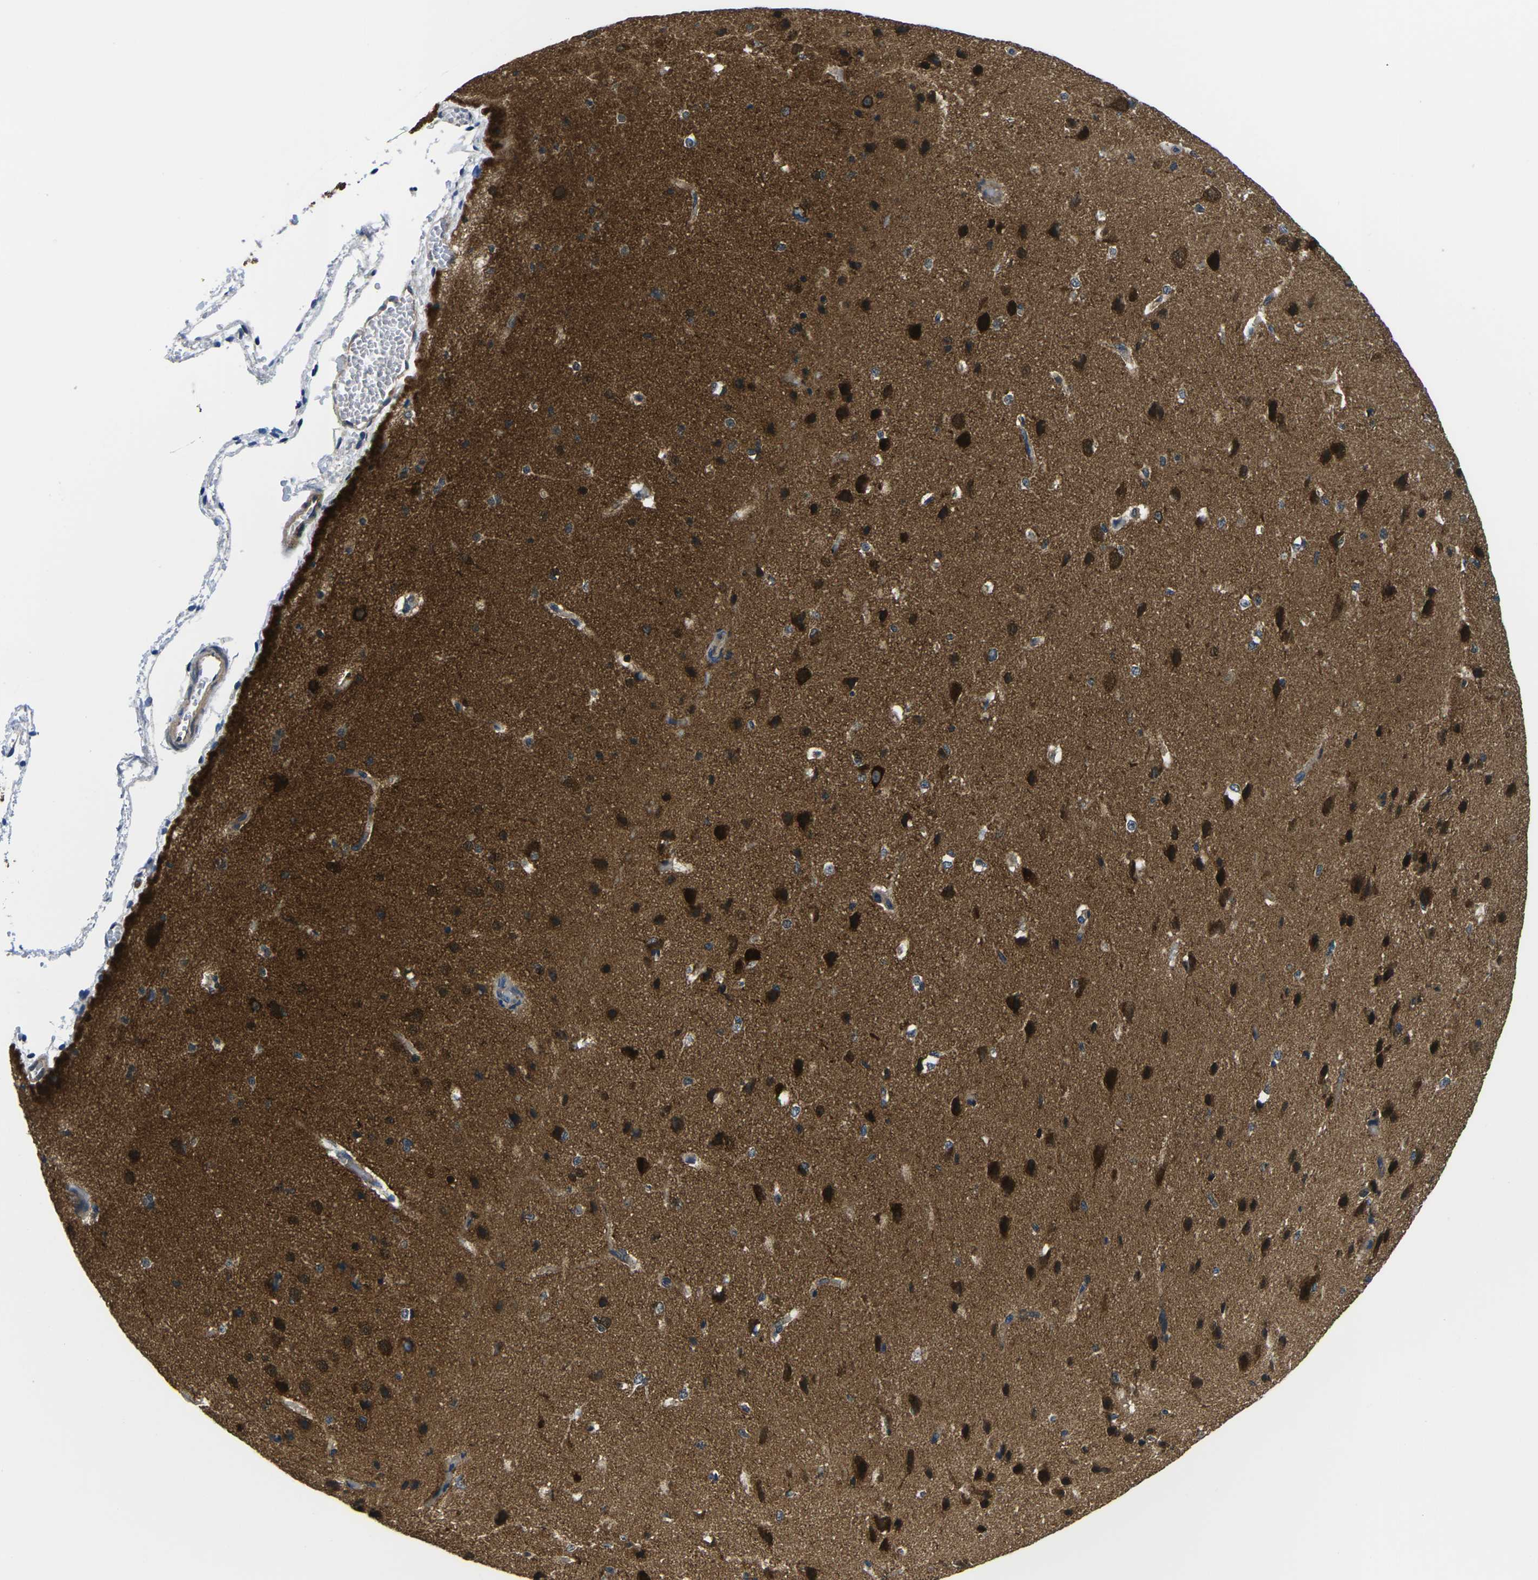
{"staining": {"intensity": "weak", "quantity": "25%-75%", "location": "cytoplasmic/membranous"}, "tissue": "cerebral cortex", "cell_type": "Endothelial cells", "image_type": "normal", "snomed": [{"axis": "morphology", "description": "Normal tissue, NOS"}, {"axis": "morphology", "description": "Developmental malformation"}, {"axis": "topography", "description": "Cerebral cortex"}], "caption": "A high-resolution micrograph shows immunohistochemistry staining of benign cerebral cortex, which demonstrates weak cytoplasmic/membranous expression in approximately 25%-75% of endothelial cells.", "gene": "GSK3B", "patient": {"sex": "female", "age": 30}}